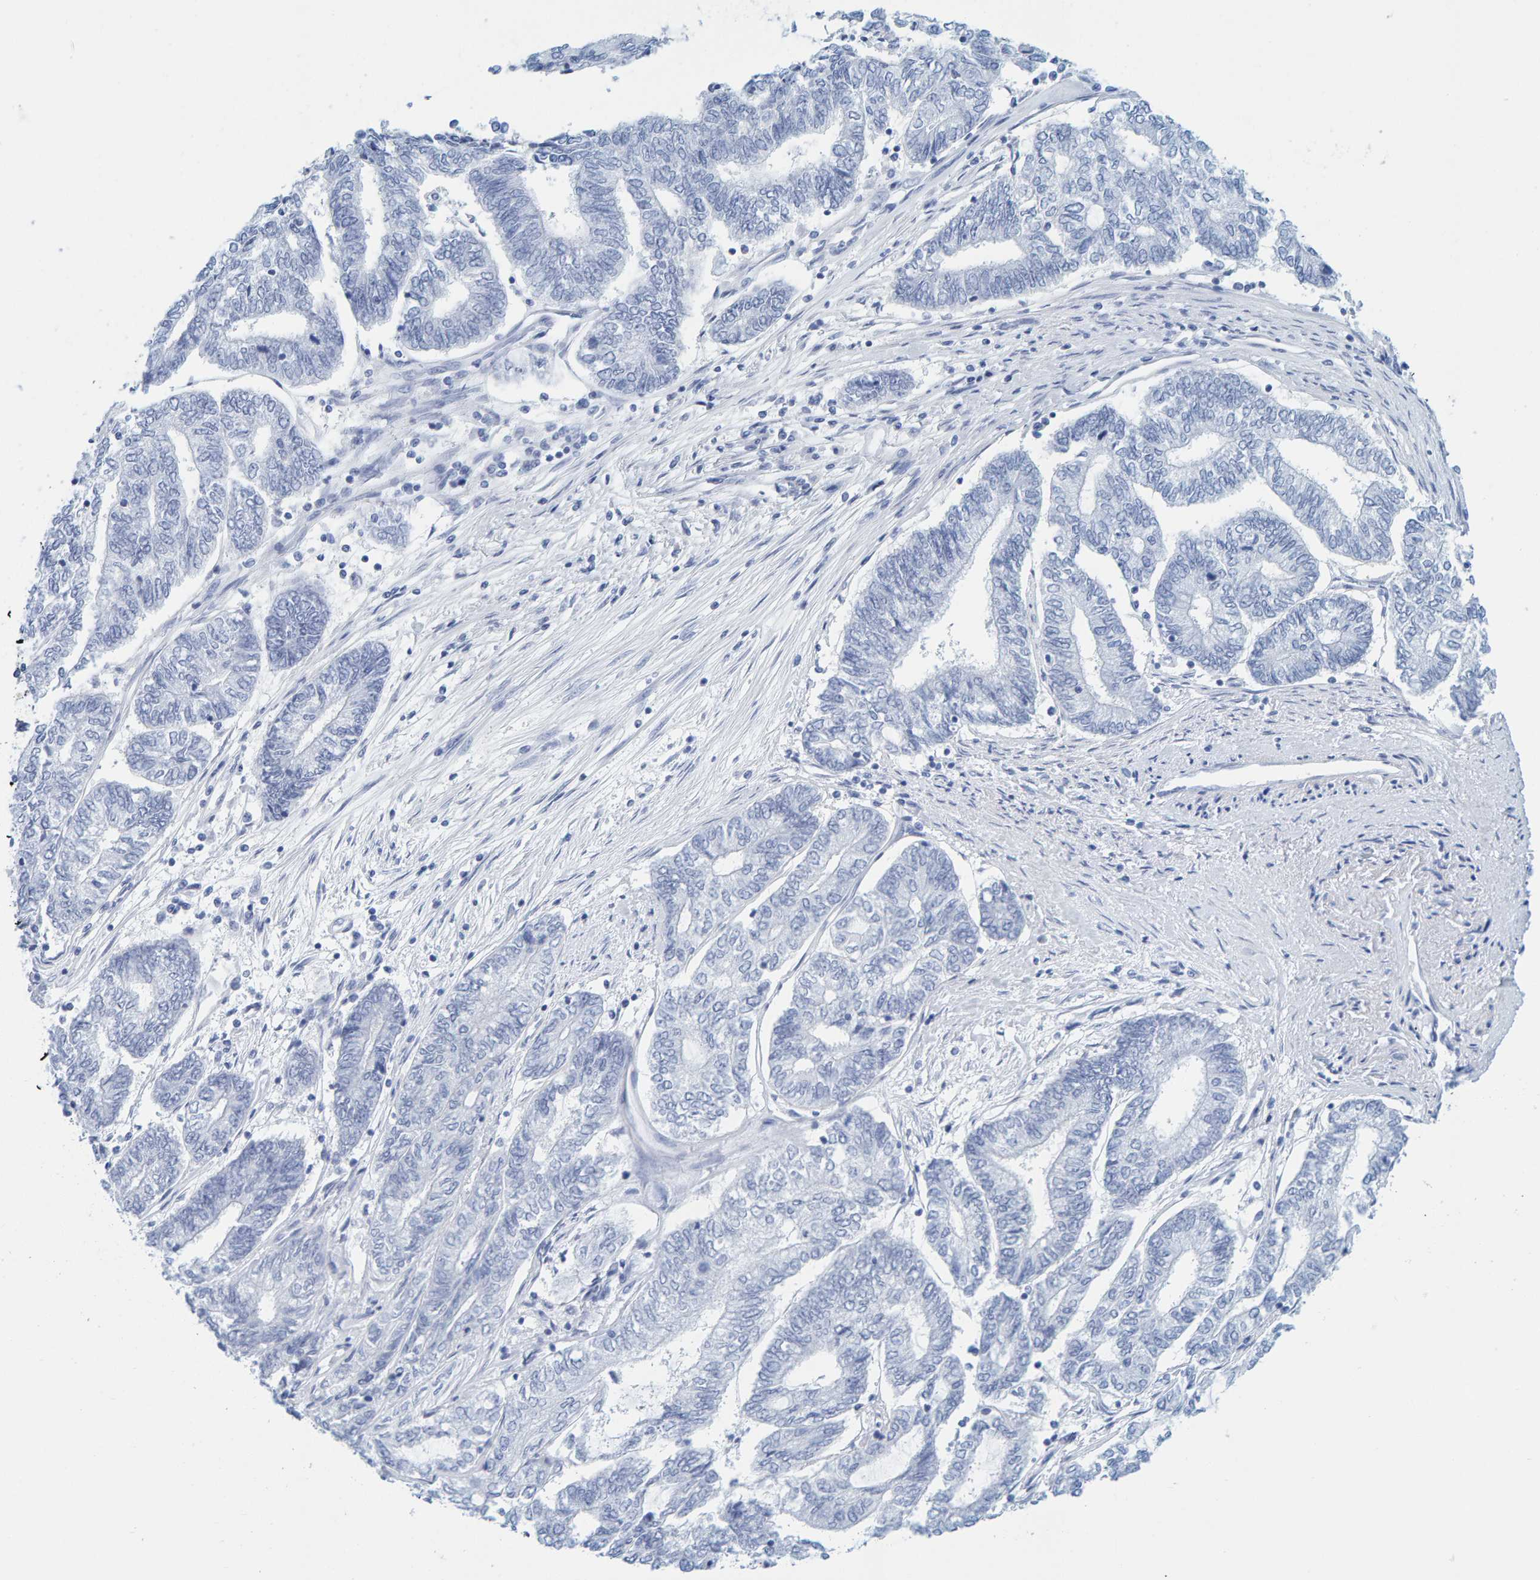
{"staining": {"intensity": "negative", "quantity": "none", "location": "none"}, "tissue": "endometrial cancer", "cell_type": "Tumor cells", "image_type": "cancer", "snomed": [{"axis": "morphology", "description": "Adenocarcinoma, NOS"}, {"axis": "topography", "description": "Uterus"}, {"axis": "topography", "description": "Endometrium"}], "caption": "This image is of endometrial cancer stained with immunohistochemistry (IHC) to label a protein in brown with the nuclei are counter-stained blue. There is no staining in tumor cells.", "gene": "SFTPC", "patient": {"sex": "female", "age": 70}}